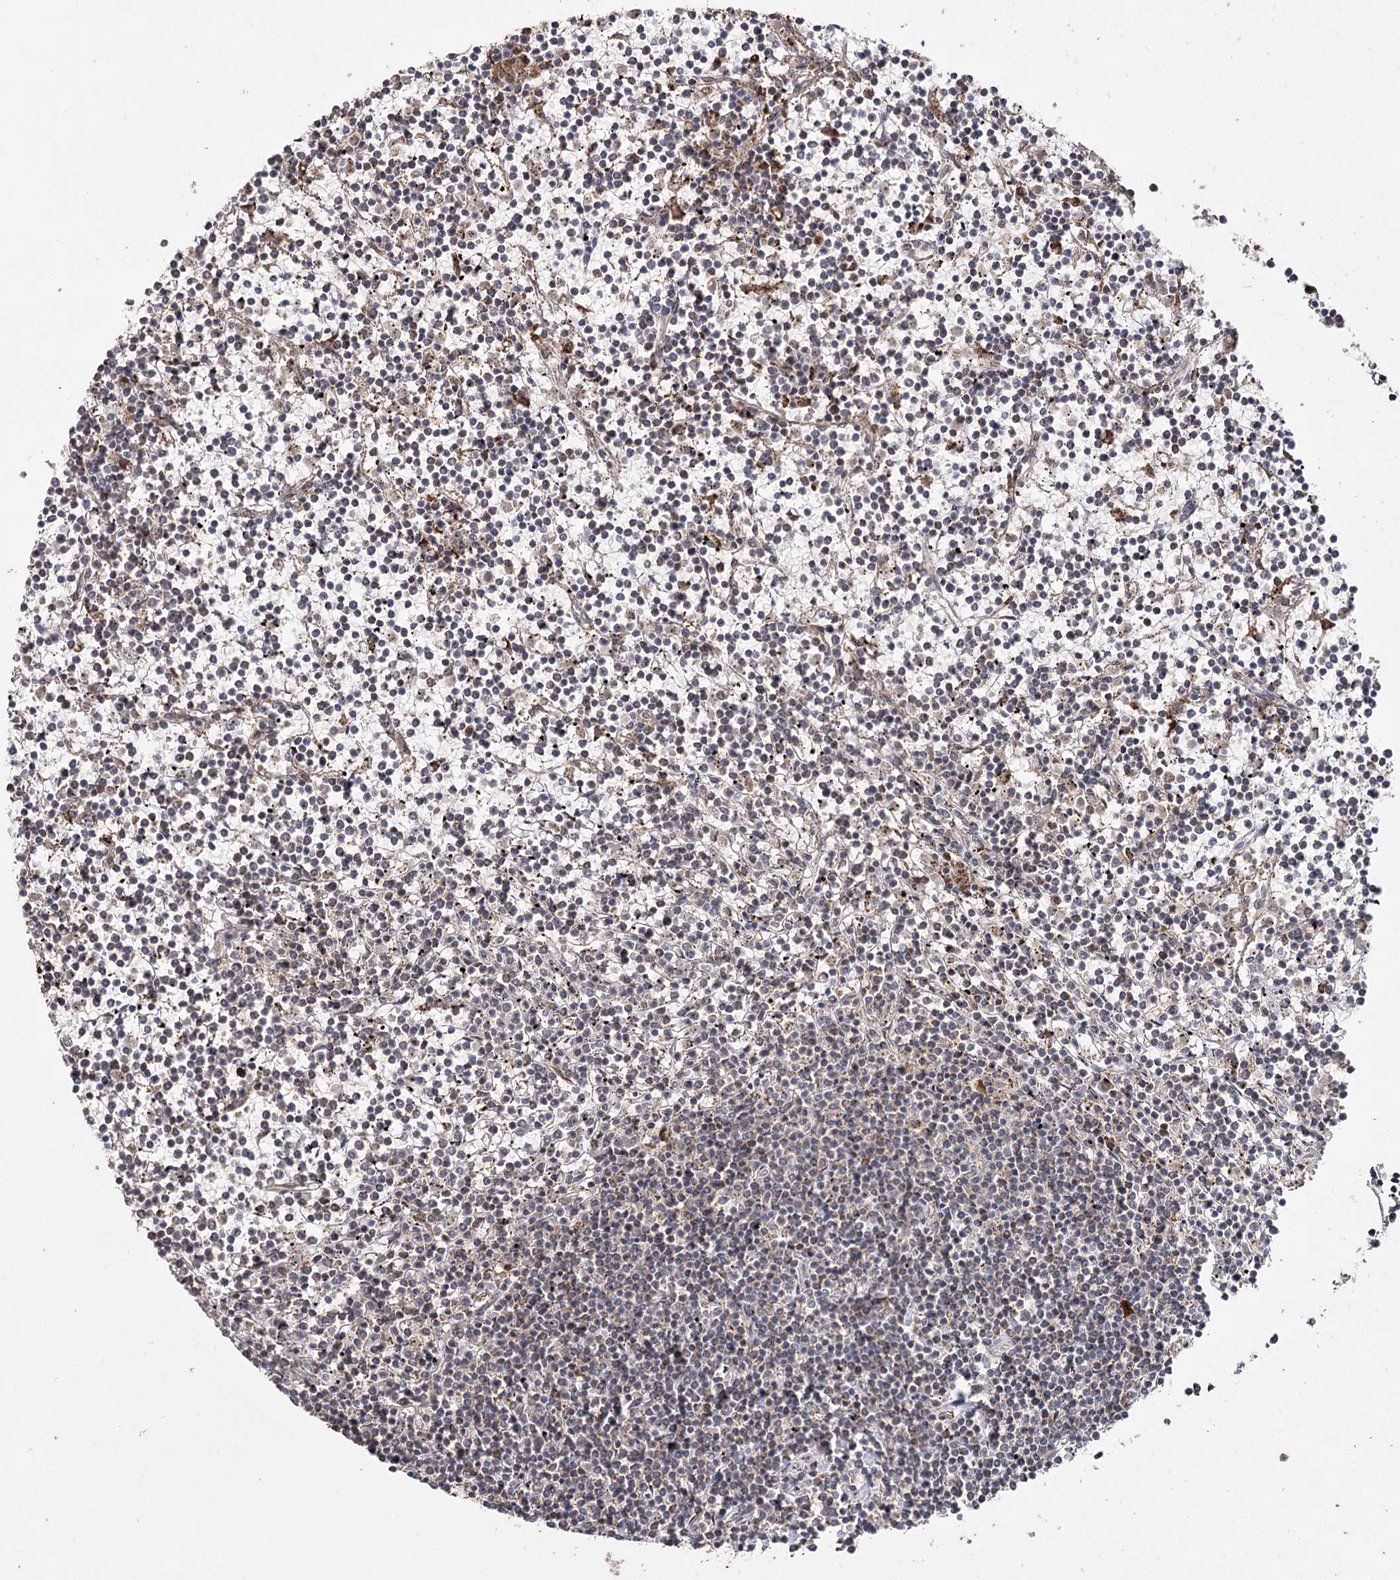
{"staining": {"intensity": "moderate", "quantity": "<25%", "location": "cytoplasmic/membranous"}, "tissue": "lymphoma", "cell_type": "Tumor cells", "image_type": "cancer", "snomed": [{"axis": "morphology", "description": "Malignant lymphoma, non-Hodgkin's type, Low grade"}, {"axis": "topography", "description": "Spleen"}], "caption": "Lymphoma stained with IHC exhibits moderate cytoplasmic/membranous expression in approximately <25% of tumor cells.", "gene": "SLF2", "patient": {"sex": "female", "age": 19}}